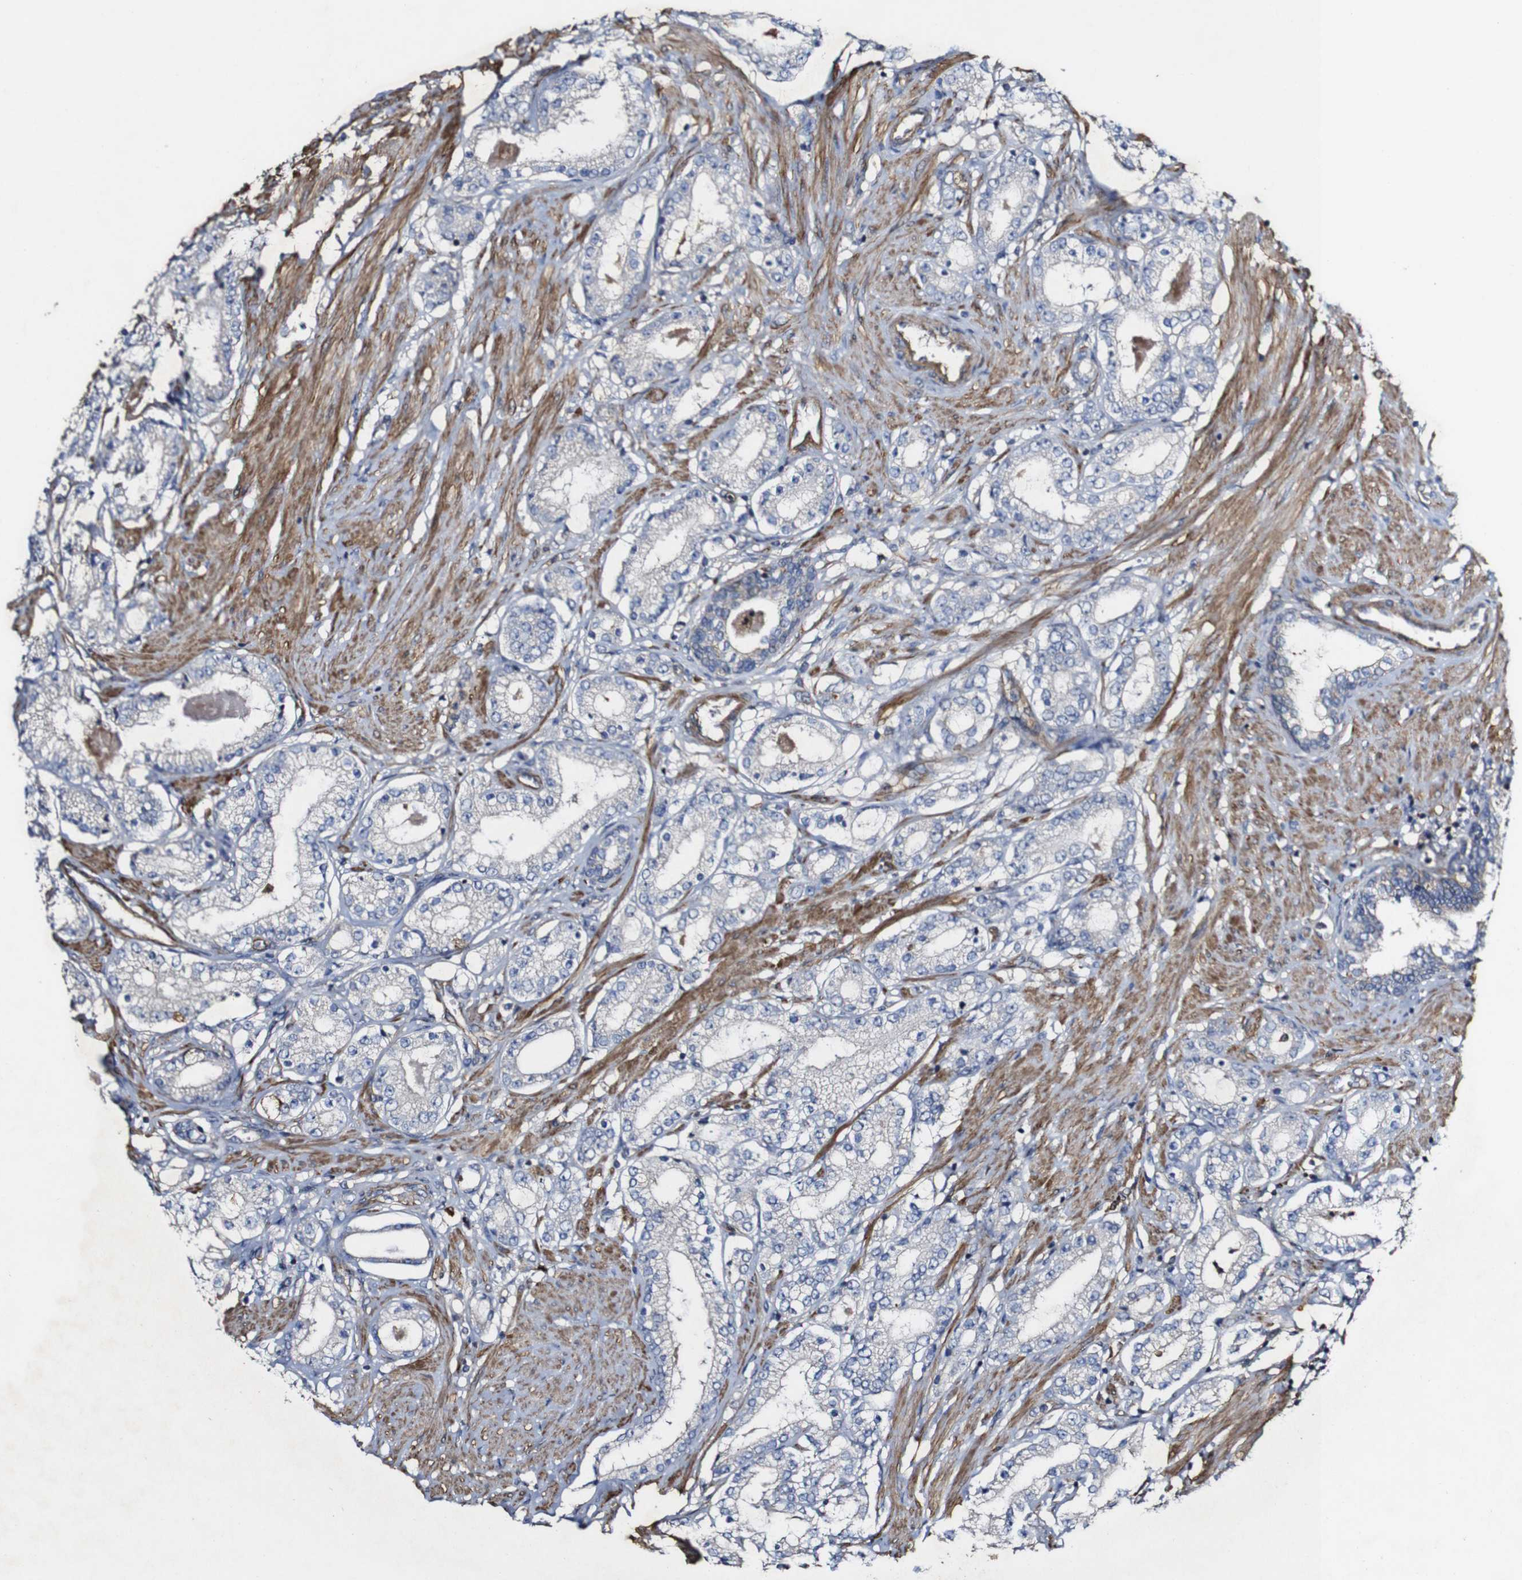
{"staining": {"intensity": "negative", "quantity": "none", "location": "none"}, "tissue": "prostate cancer", "cell_type": "Tumor cells", "image_type": "cancer", "snomed": [{"axis": "morphology", "description": "Adenocarcinoma, Low grade"}, {"axis": "topography", "description": "Prostate"}], "caption": "An image of human adenocarcinoma (low-grade) (prostate) is negative for staining in tumor cells.", "gene": "GSDME", "patient": {"sex": "male", "age": 63}}